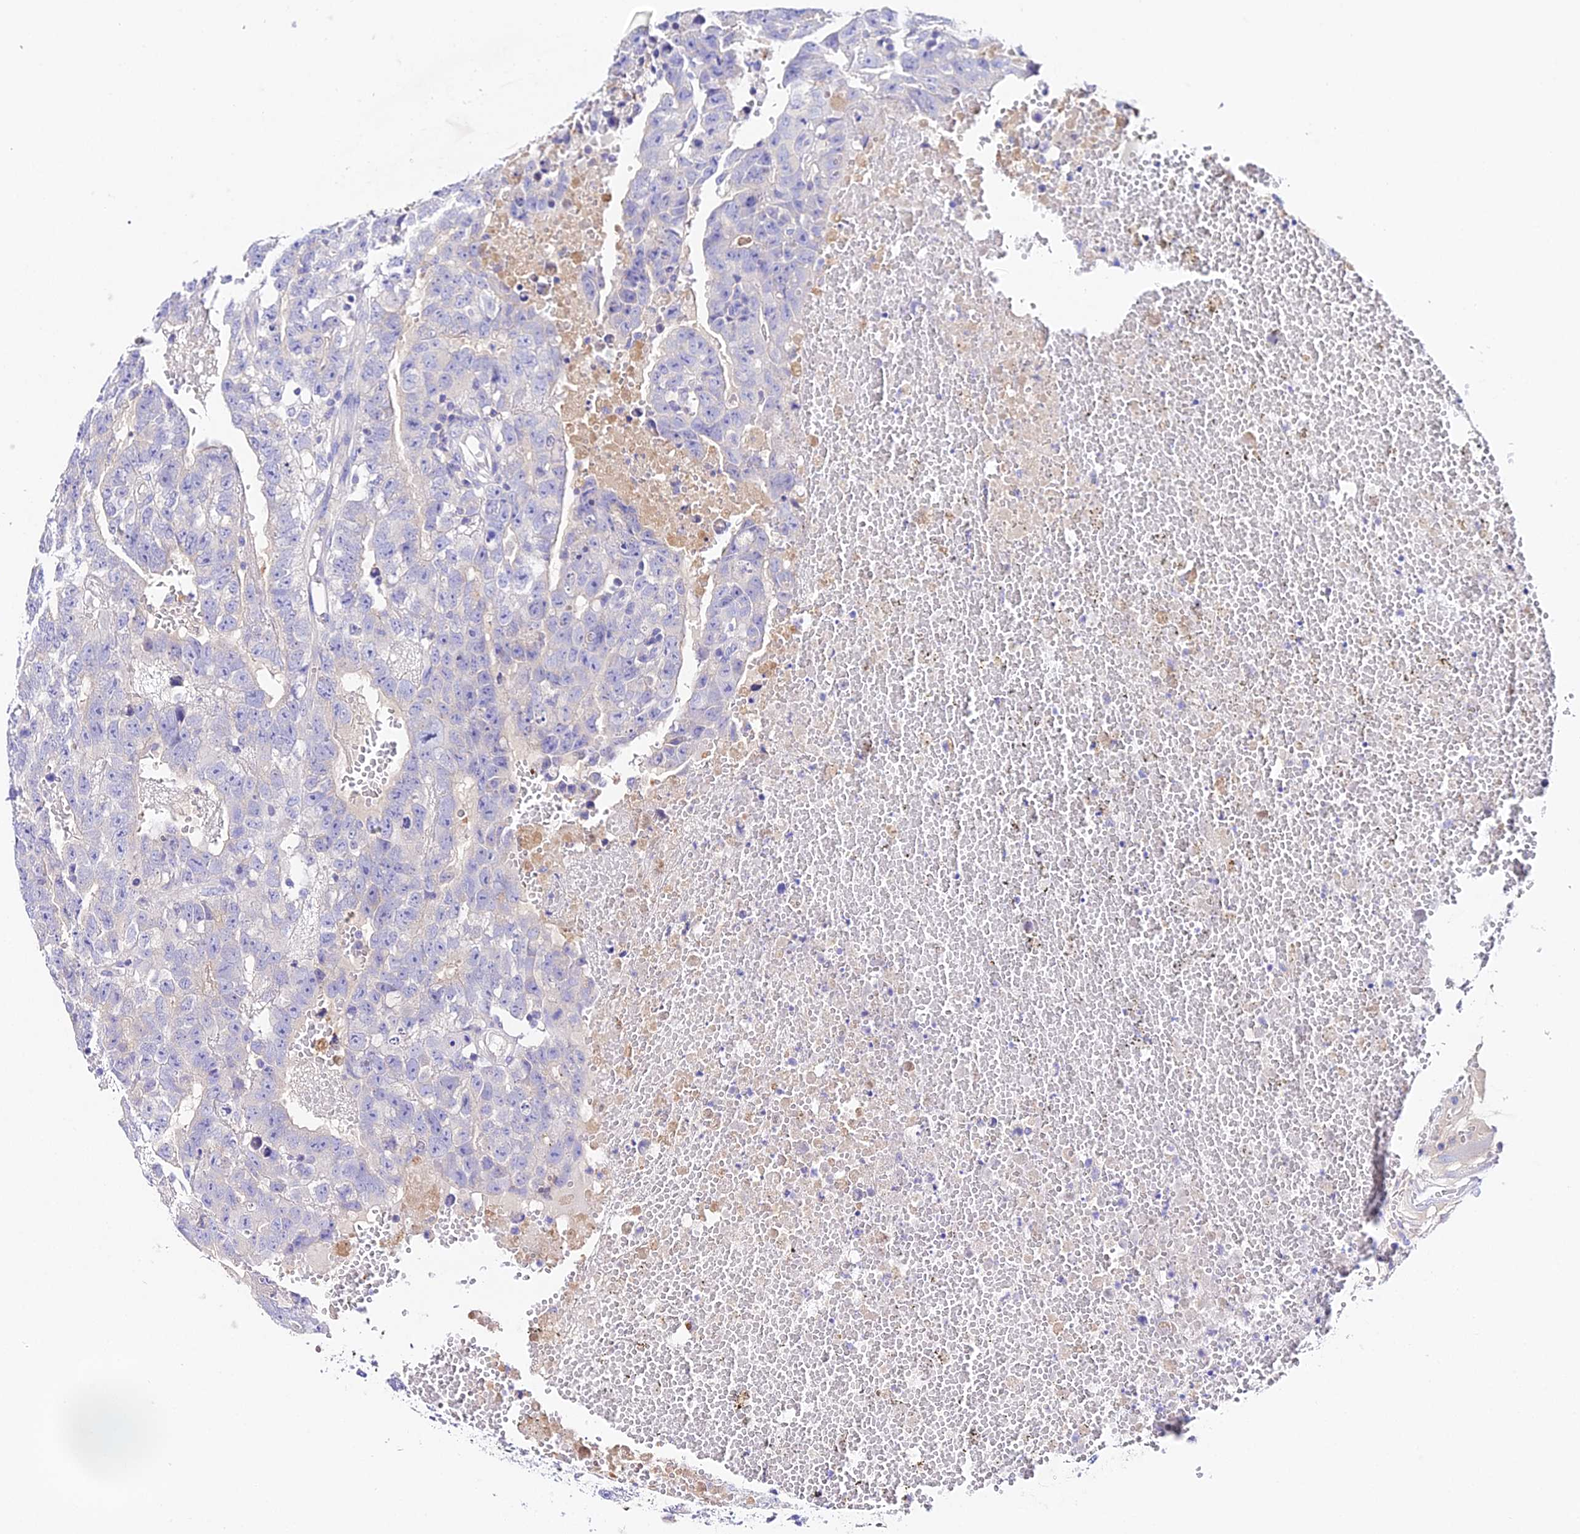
{"staining": {"intensity": "negative", "quantity": "none", "location": "none"}, "tissue": "testis cancer", "cell_type": "Tumor cells", "image_type": "cancer", "snomed": [{"axis": "morphology", "description": "Carcinoma, Embryonal, NOS"}, {"axis": "topography", "description": "Testis"}], "caption": "This histopathology image is of testis cancer stained with immunohistochemistry (IHC) to label a protein in brown with the nuclei are counter-stained blue. There is no staining in tumor cells.", "gene": "TMEM117", "patient": {"sex": "male", "age": 25}}